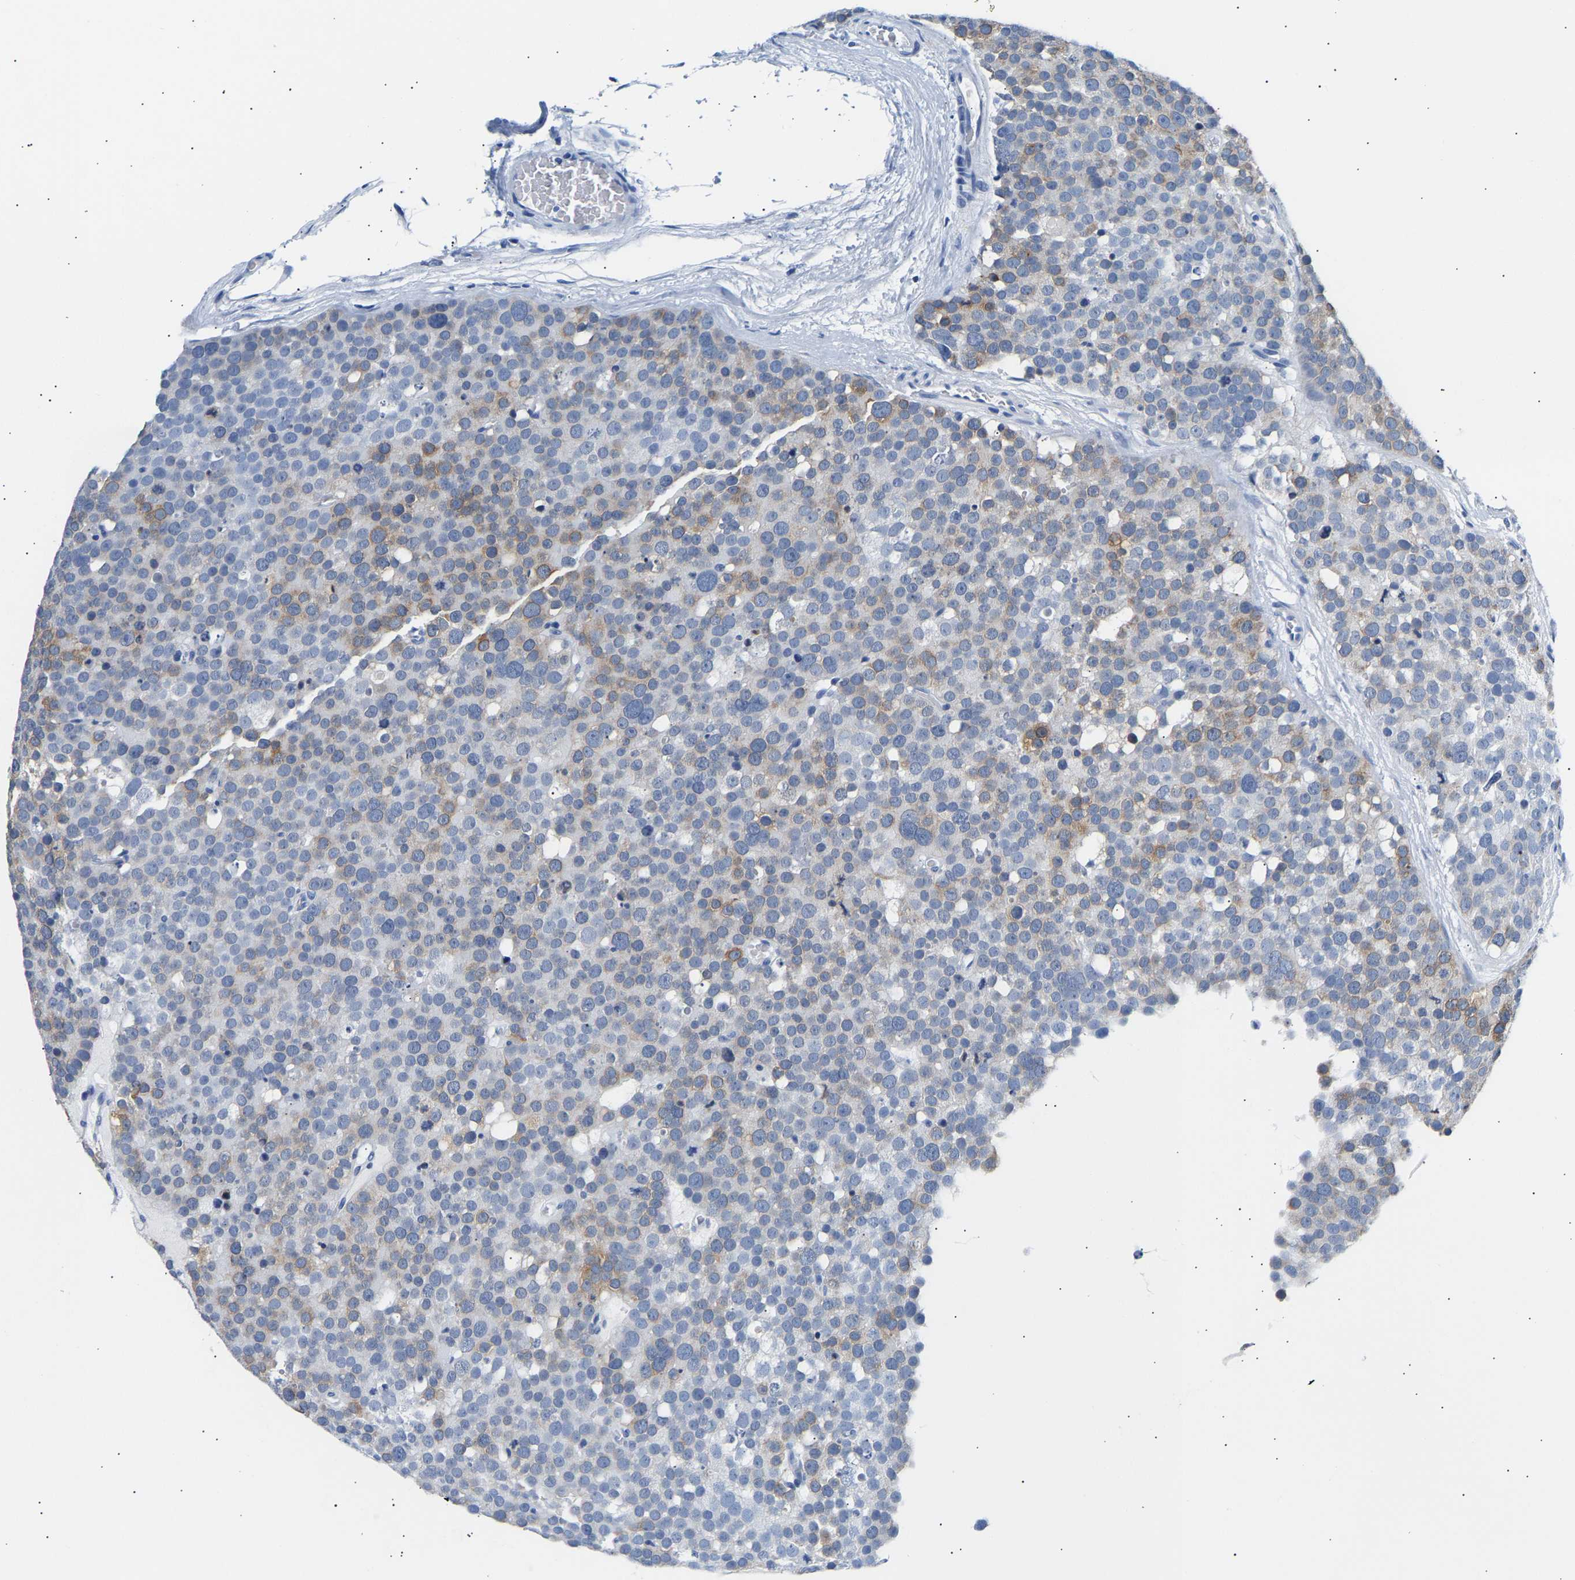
{"staining": {"intensity": "moderate", "quantity": "<25%", "location": "cytoplasmic/membranous"}, "tissue": "testis cancer", "cell_type": "Tumor cells", "image_type": "cancer", "snomed": [{"axis": "morphology", "description": "Seminoma, NOS"}, {"axis": "topography", "description": "Testis"}], "caption": "Testis seminoma stained with a brown dye reveals moderate cytoplasmic/membranous positive staining in approximately <25% of tumor cells.", "gene": "SPINK2", "patient": {"sex": "male", "age": 71}}